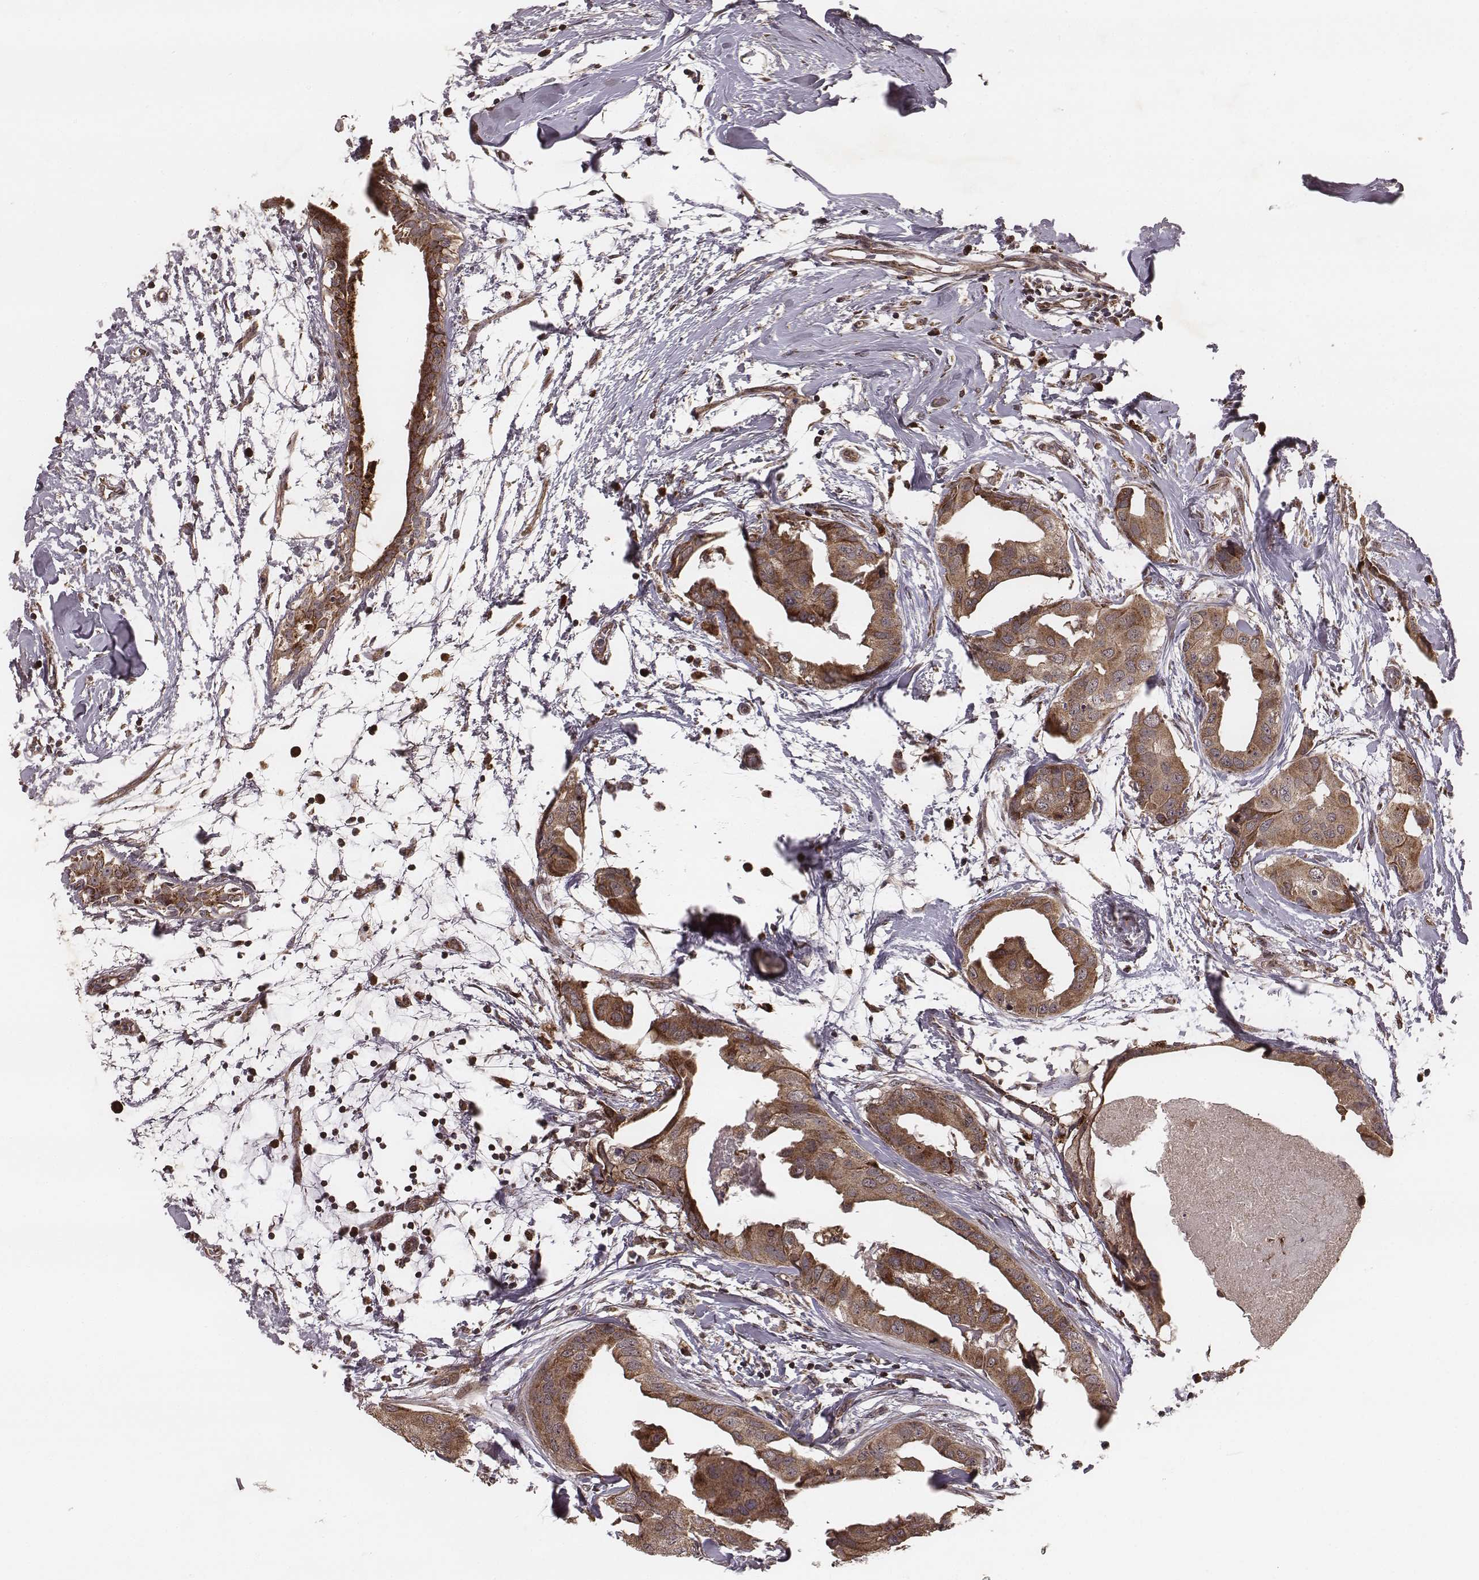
{"staining": {"intensity": "moderate", "quantity": ">75%", "location": "cytoplasmic/membranous"}, "tissue": "breast cancer", "cell_type": "Tumor cells", "image_type": "cancer", "snomed": [{"axis": "morphology", "description": "Normal tissue, NOS"}, {"axis": "morphology", "description": "Duct carcinoma"}, {"axis": "topography", "description": "Breast"}], "caption": "A high-resolution photomicrograph shows IHC staining of breast cancer (invasive ductal carcinoma), which displays moderate cytoplasmic/membranous staining in about >75% of tumor cells. The protein is stained brown, and the nuclei are stained in blue (DAB IHC with brightfield microscopy, high magnification).", "gene": "ZDHHC21", "patient": {"sex": "female", "age": 40}}